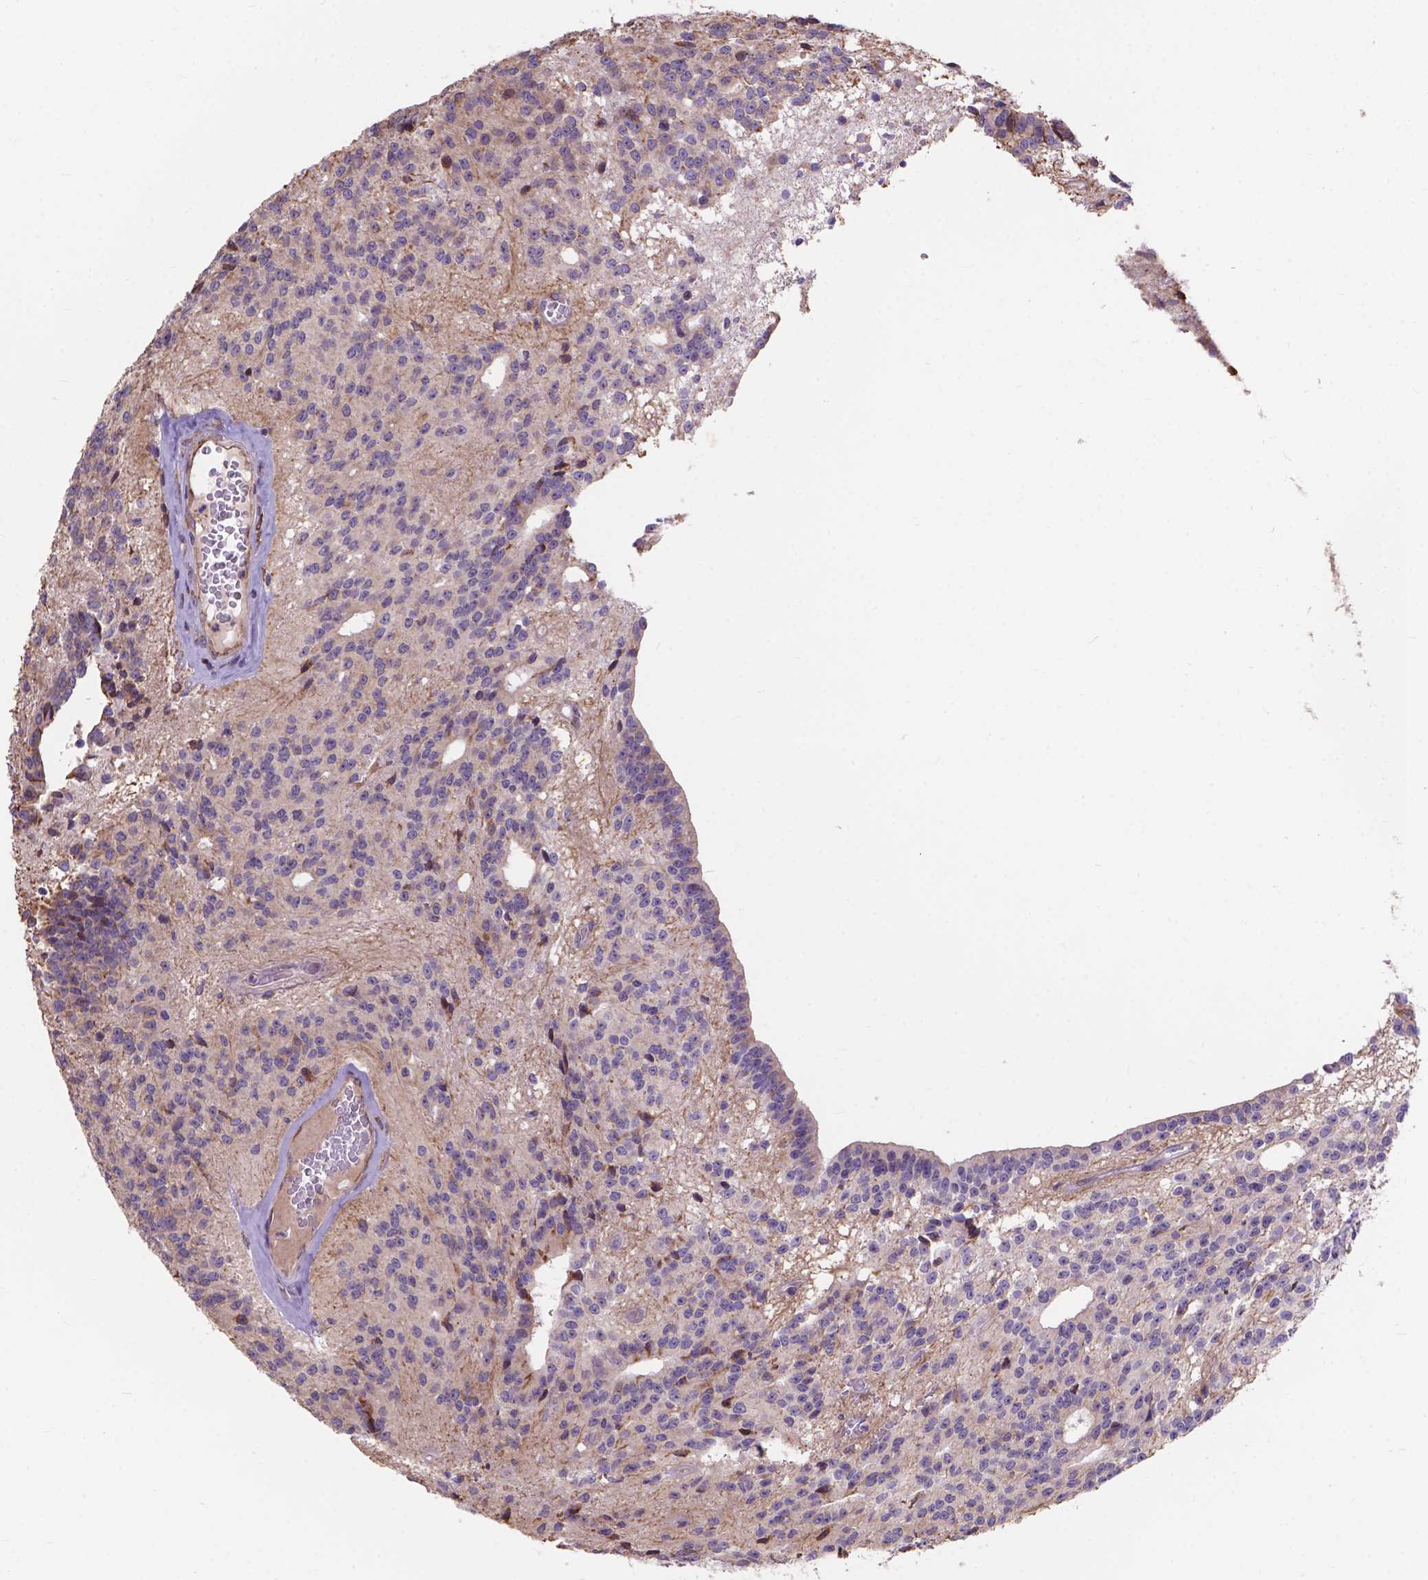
{"staining": {"intensity": "negative", "quantity": "none", "location": "none"}, "tissue": "glioma", "cell_type": "Tumor cells", "image_type": "cancer", "snomed": [{"axis": "morphology", "description": "Glioma, malignant, Low grade"}, {"axis": "topography", "description": "Brain"}], "caption": "Tumor cells show no significant positivity in malignant glioma (low-grade).", "gene": "IPO11", "patient": {"sex": "male", "age": 31}}